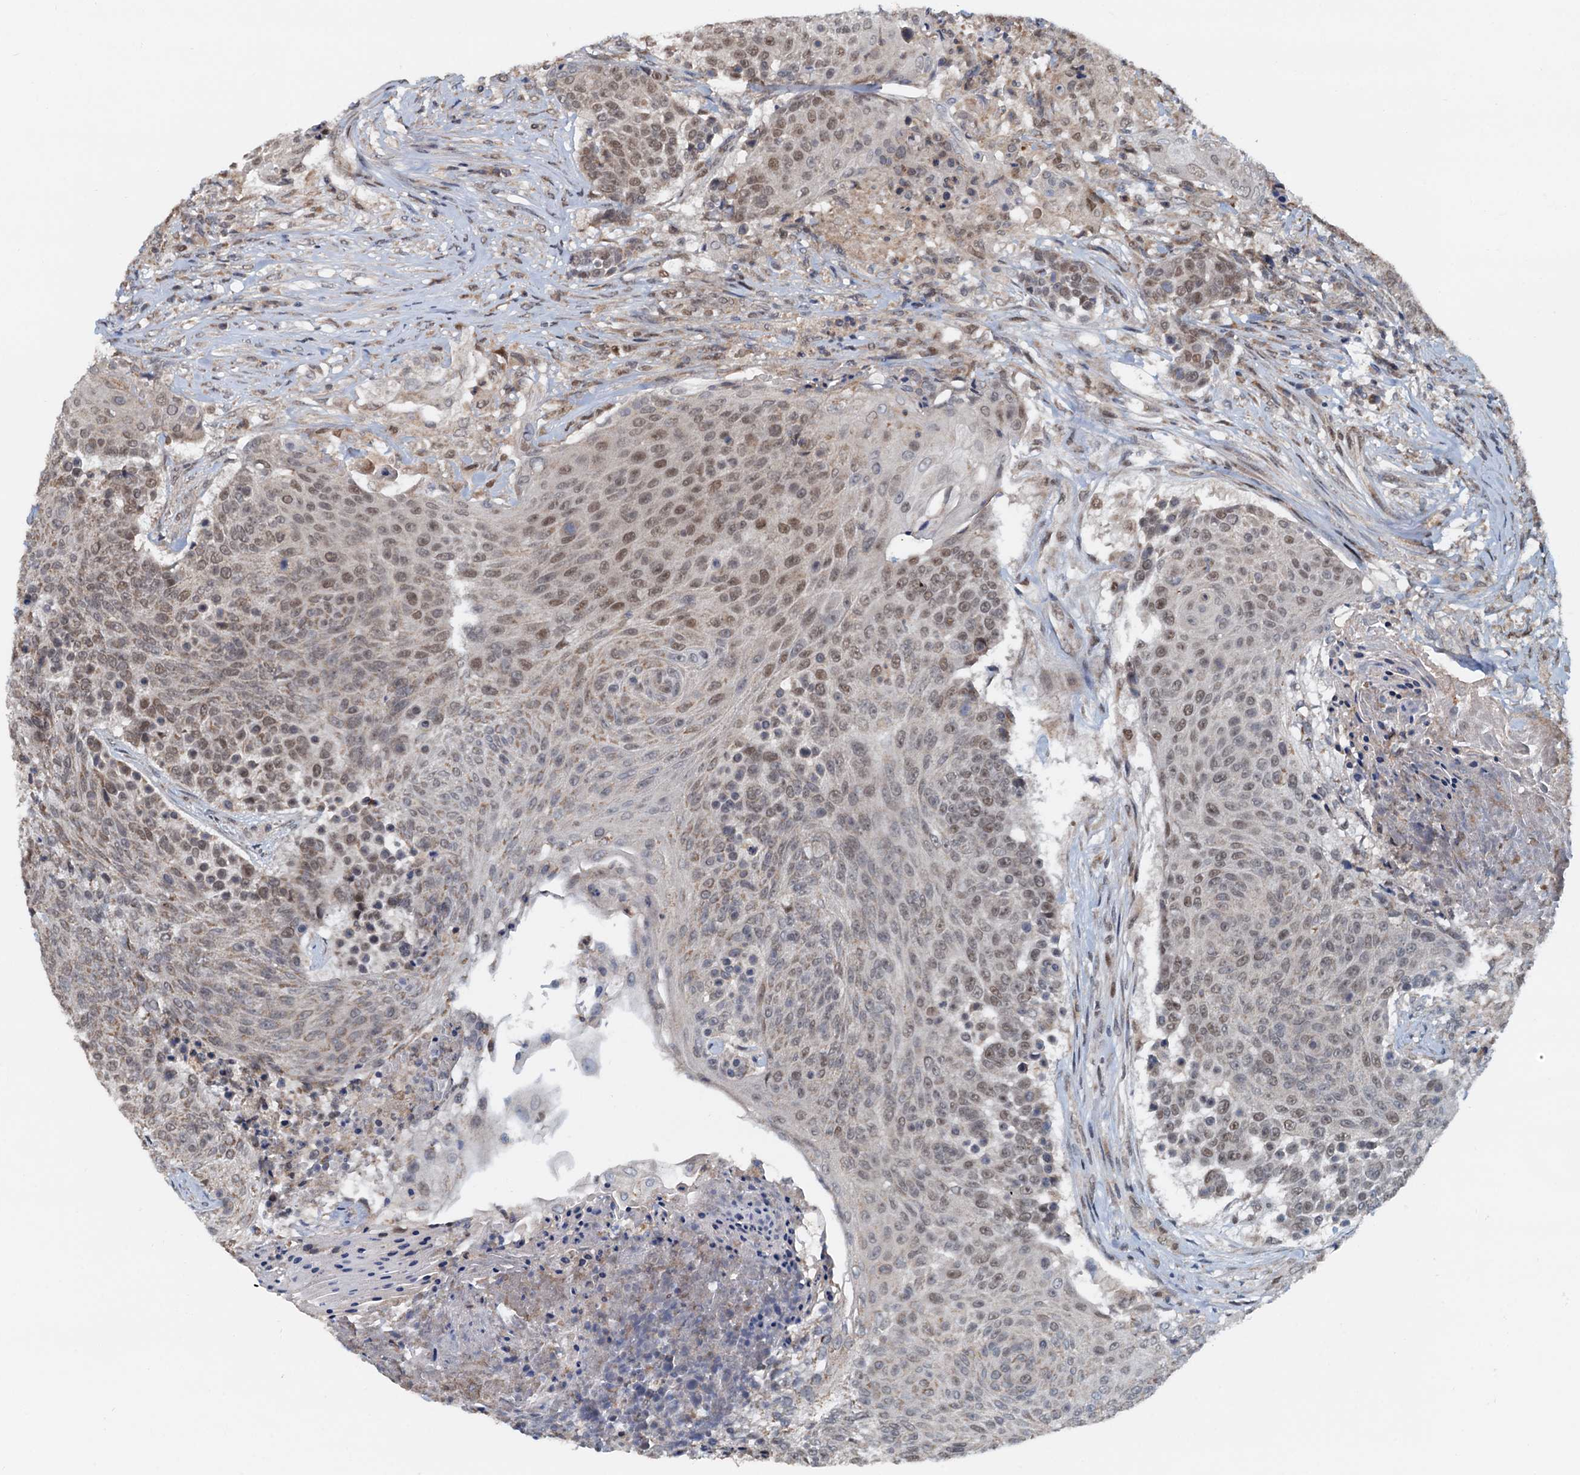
{"staining": {"intensity": "moderate", "quantity": ">75%", "location": "nuclear"}, "tissue": "urothelial cancer", "cell_type": "Tumor cells", "image_type": "cancer", "snomed": [{"axis": "morphology", "description": "Urothelial carcinoma, High grade"}, {"axis": "topography", "description": "Urinary bladder"}], "caption": "Brown immunohistochemical staining in human urothelial carcinoma (high-grade) demonstrates moderate nuclear expression in about >75% of tumor cells.", "gene": "MCMBP", "patient": {"sex": "female", "age": 63}}